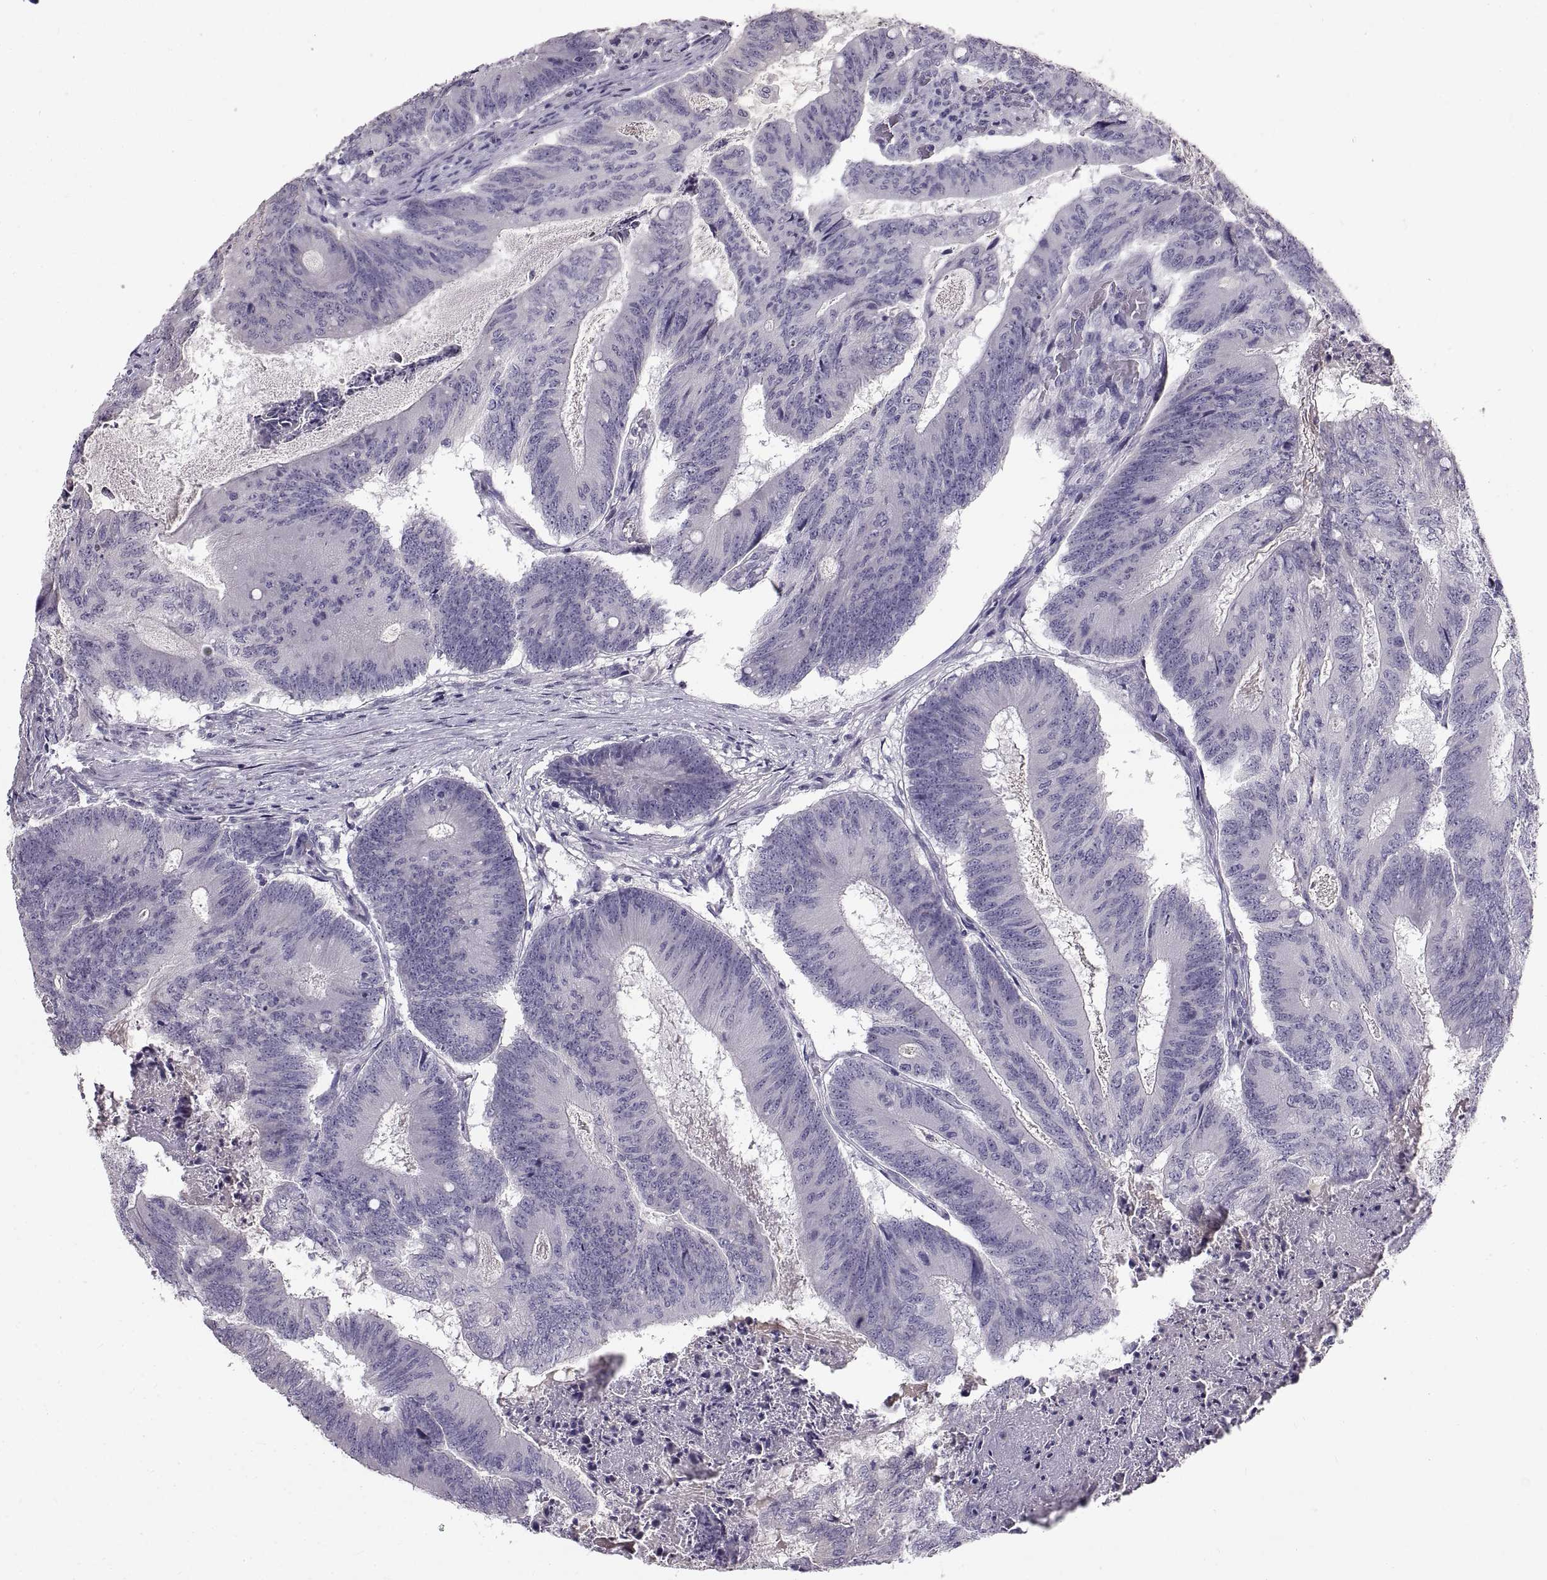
{"staining": {"intensity": "negative", "quantity": "none", "location": "none"}, "tissue": "colorectal cancer", "cell_type": "Tumor cells", "image_type": "cancer", "snomed": [{"axis": "morphology", "description": "Adenocarcinoma, NOS"}, {"axis": "topography", "description": "Colon"}], "caption": "This is an immunohistochemistry (IHC) image of human colorectal cancer. There is no expression in tumor cells.", "gene": "ADAM32", "patient": {"sex": "female", "age": 70}}